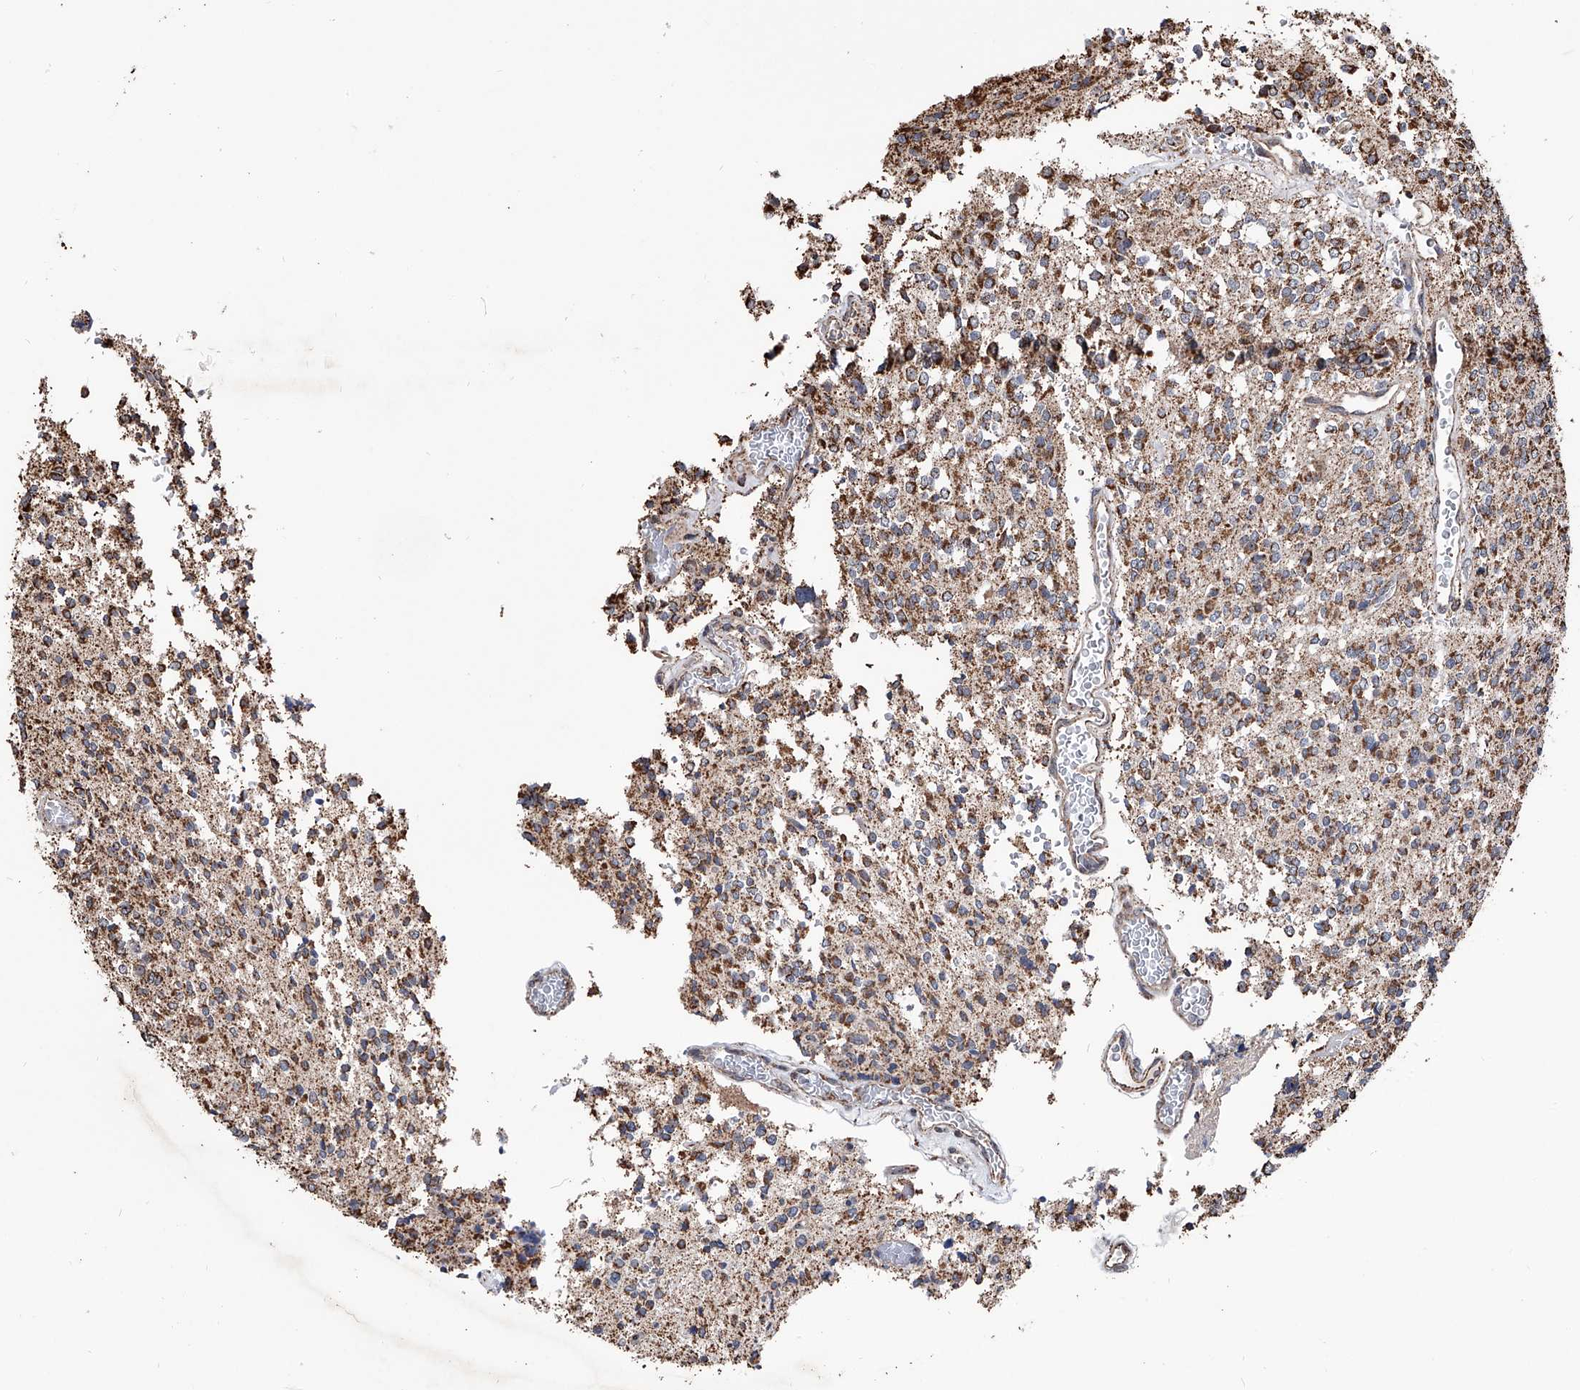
{"staining": {"intensity": "moderate", "quantity": "25%-75%", "location": "cytoplasmic/membranous"}, "tissue": "glioma", "cell_type": "Tumor cells", "image_type": "cancer", "snomed": [{"axis": "morphology", "description": "Glioma, malignant, High grade"}, {"axis": "topography", "description": "Brain"}], "caption": "Human malignant glioma (high-grade) stained with a brown dye demonstrates moderate cytoplasmic/membranous positive positivity in about 25%-75% of tumor cells.", "gene": "SMPDL3A", "patient": {"sex": "male", "age": 34}}